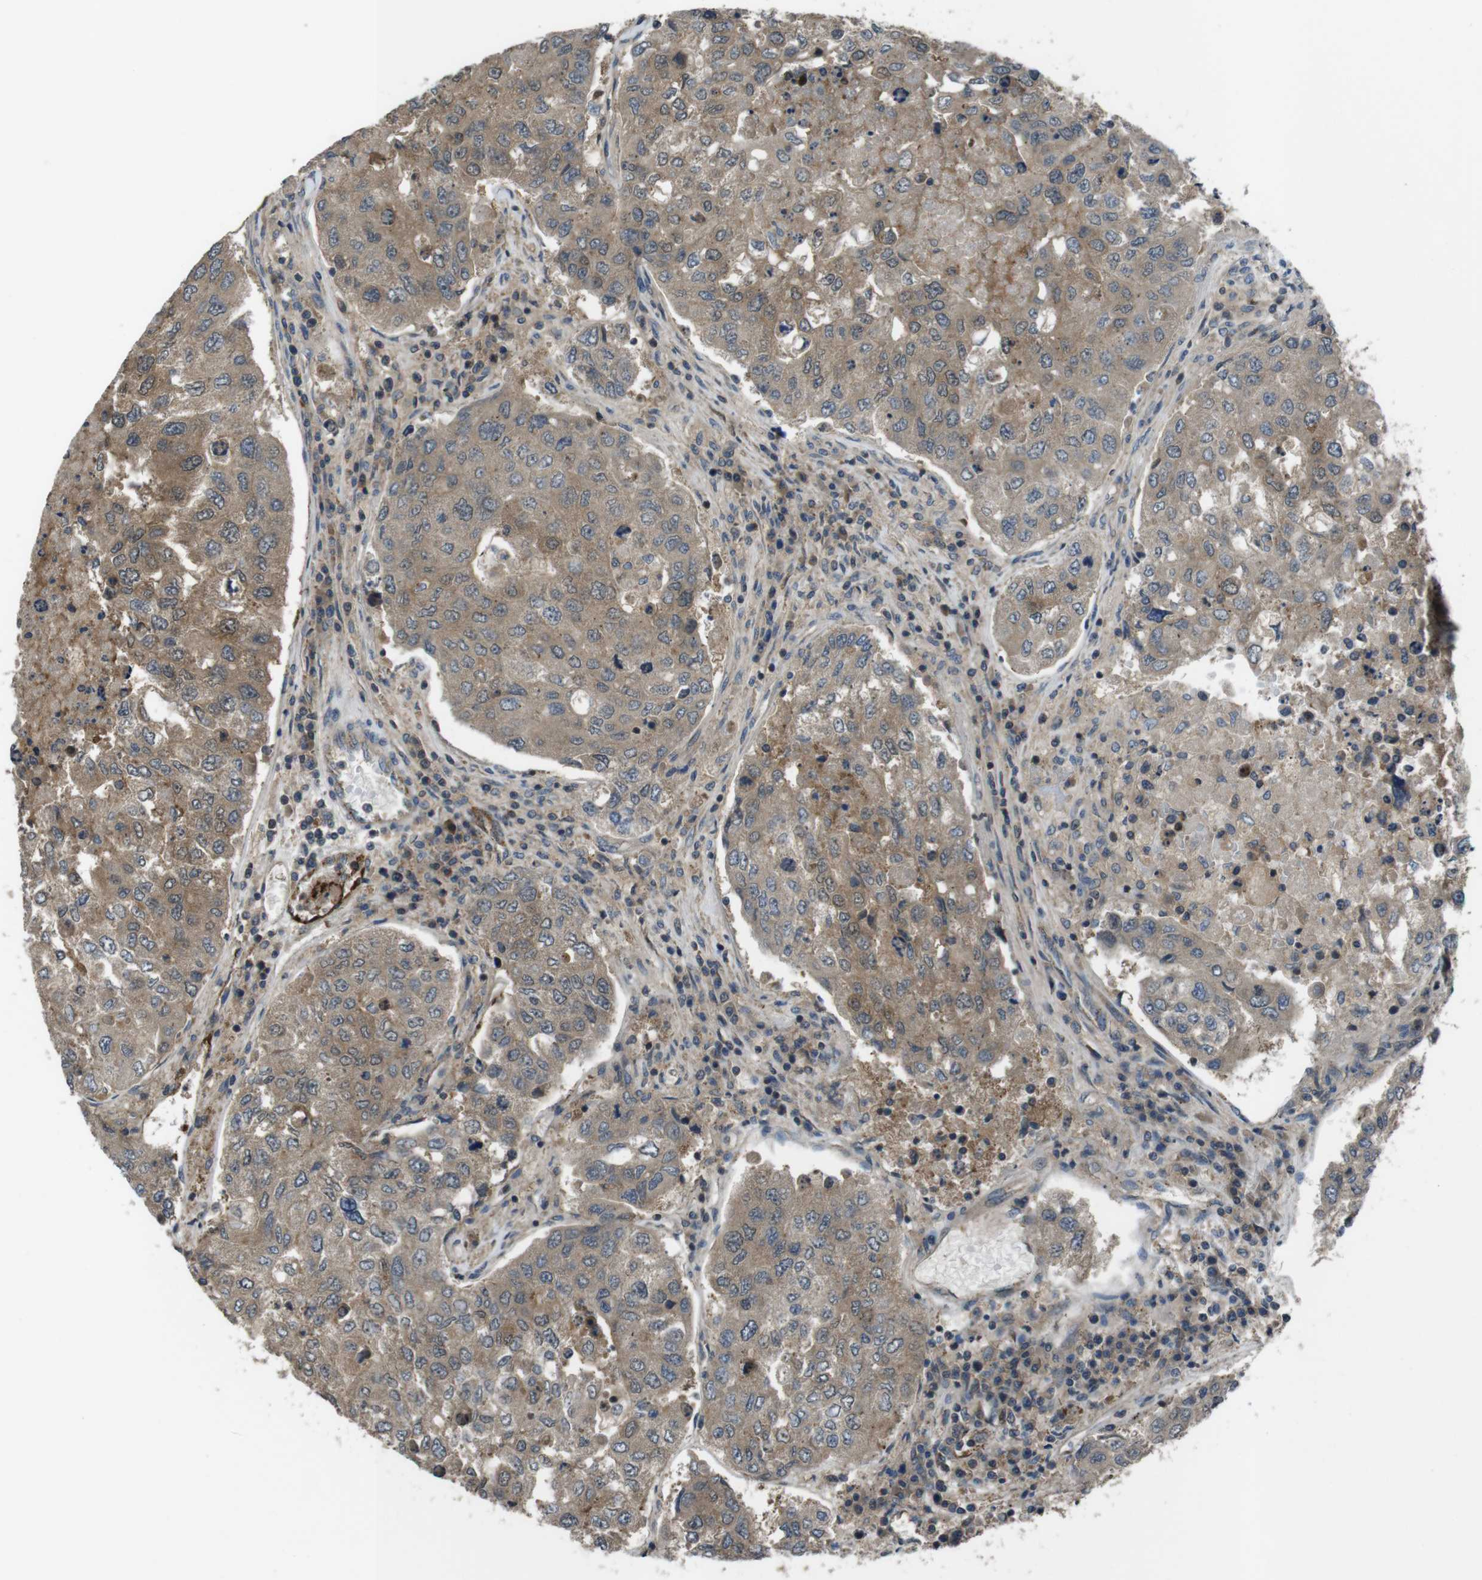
{"staining": {"intensity": "strong", "quantity": "25%-75%", "location": "cytoplasmic/membranous"}, "tissue": "urothelial cancer", "cell_type": "Tumor cells", "image_type": "cancer", "snomed": [{"axis": "morphology", "description": "Urothelial carcinoma, High grade"}, {"axis": "topography", "description": "Lymph node"}, {"axis": "topography", "description": "Urinary bladder"}], "caption": "Immunohistochemistry (IHC) of human urothelial carcinoma (high-grade) exhibits high levels of strong cytoplasmic/membranous positivity in about 25%-75% of tumor cells. (Stains: DAB in brown, nuclei in blue, Microscopy: brightfield microscopy at high magnification).", "gene": "SLC22A23", "patient": {"sex": "male", "age": 51}}